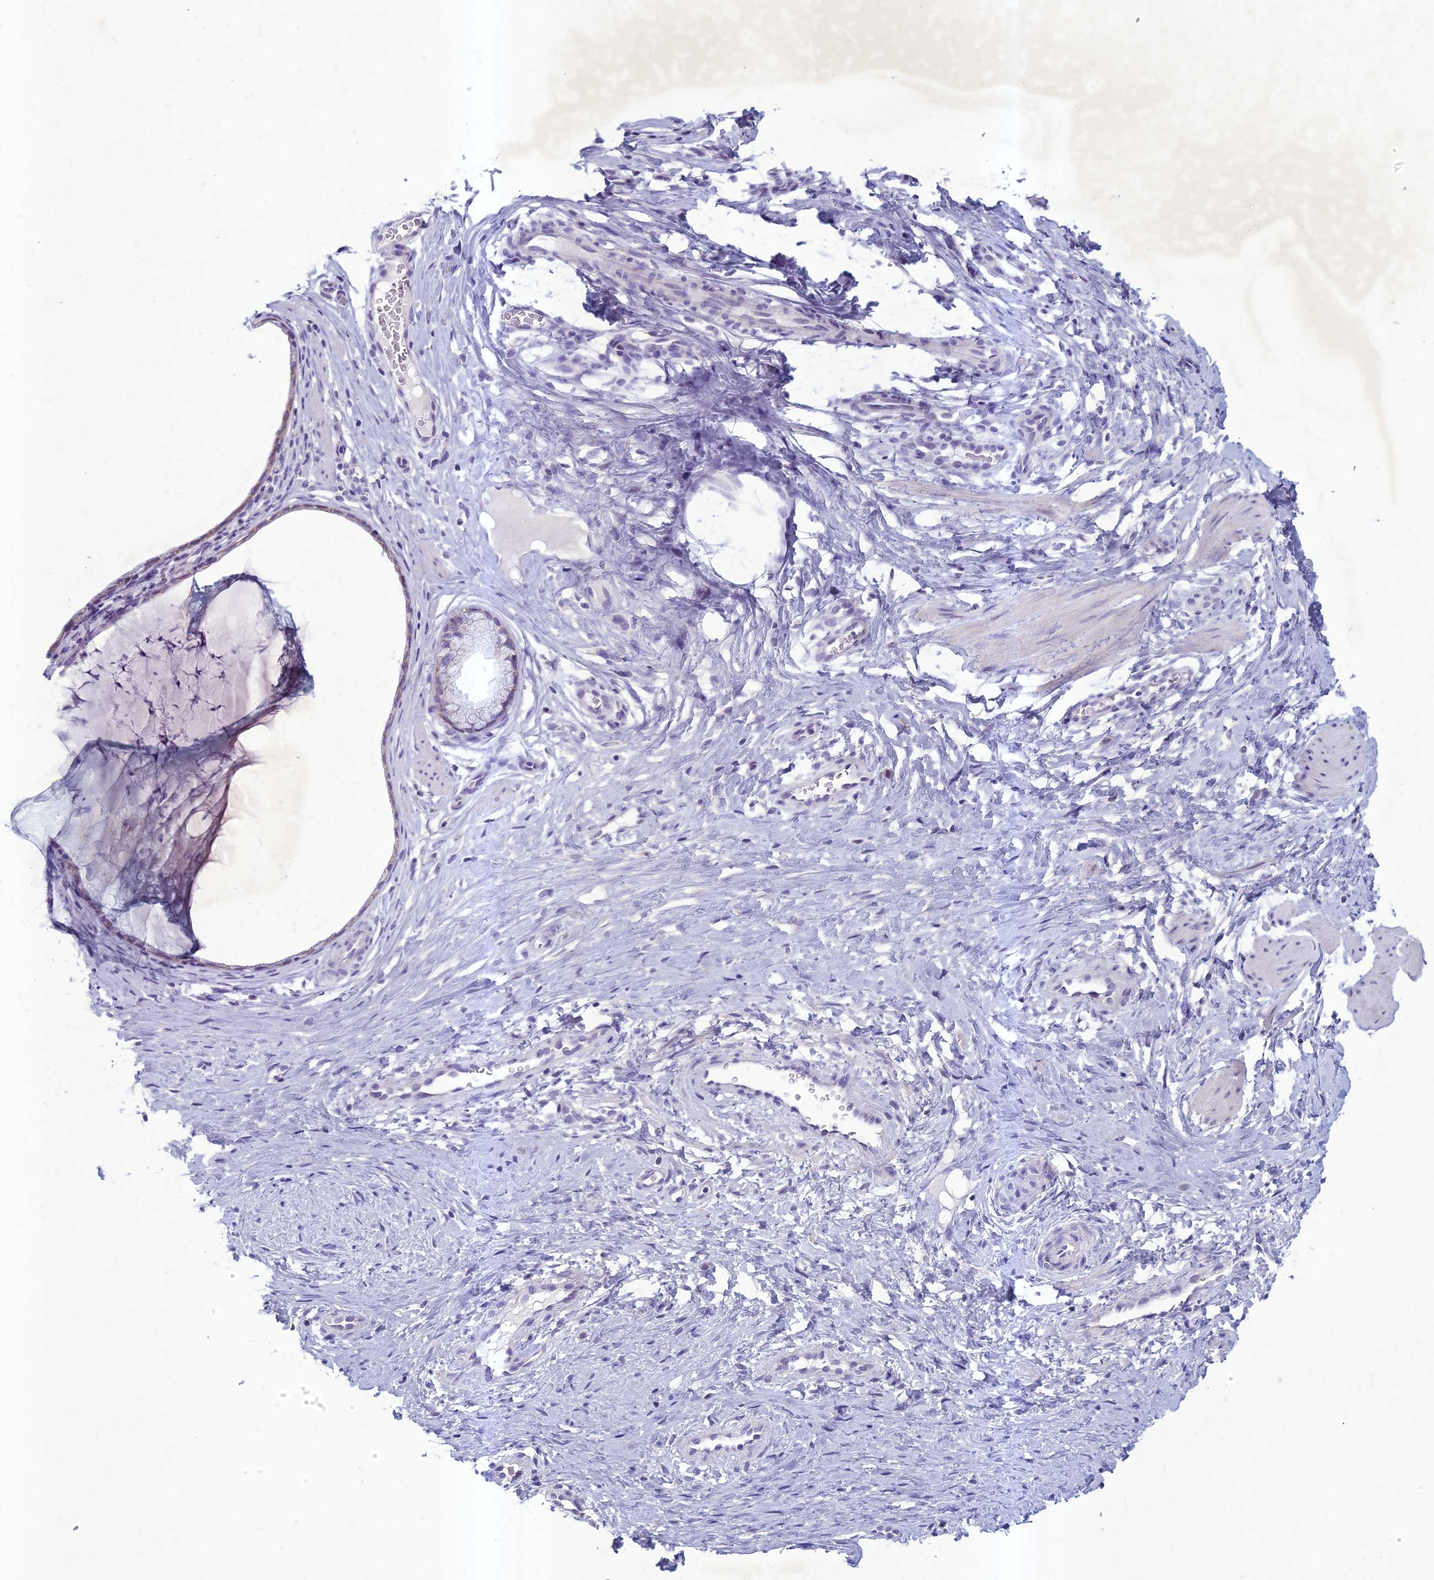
{"staining": {"intensity": "strong", "quantity": "<25%", "location": "cytoplasmic/membranous"}, "tissue": "cervix", "cell_type": "Glandular cells", "image_type": "normal", "snomed": [{"axis": "morphology", "description": "Normal tissue, NOS"}, {"axis": "topography", "description": "Cervix"}], "caption": "DAB (3,3'-diaminobenzidine) immunohistochemical staining of benign human cervix shows strong cytoplasmic/membranous protein staining in about <25% of glandular cells.", "gene": "HIGD1A", "patient": {"sex": "female", "age": 36}}